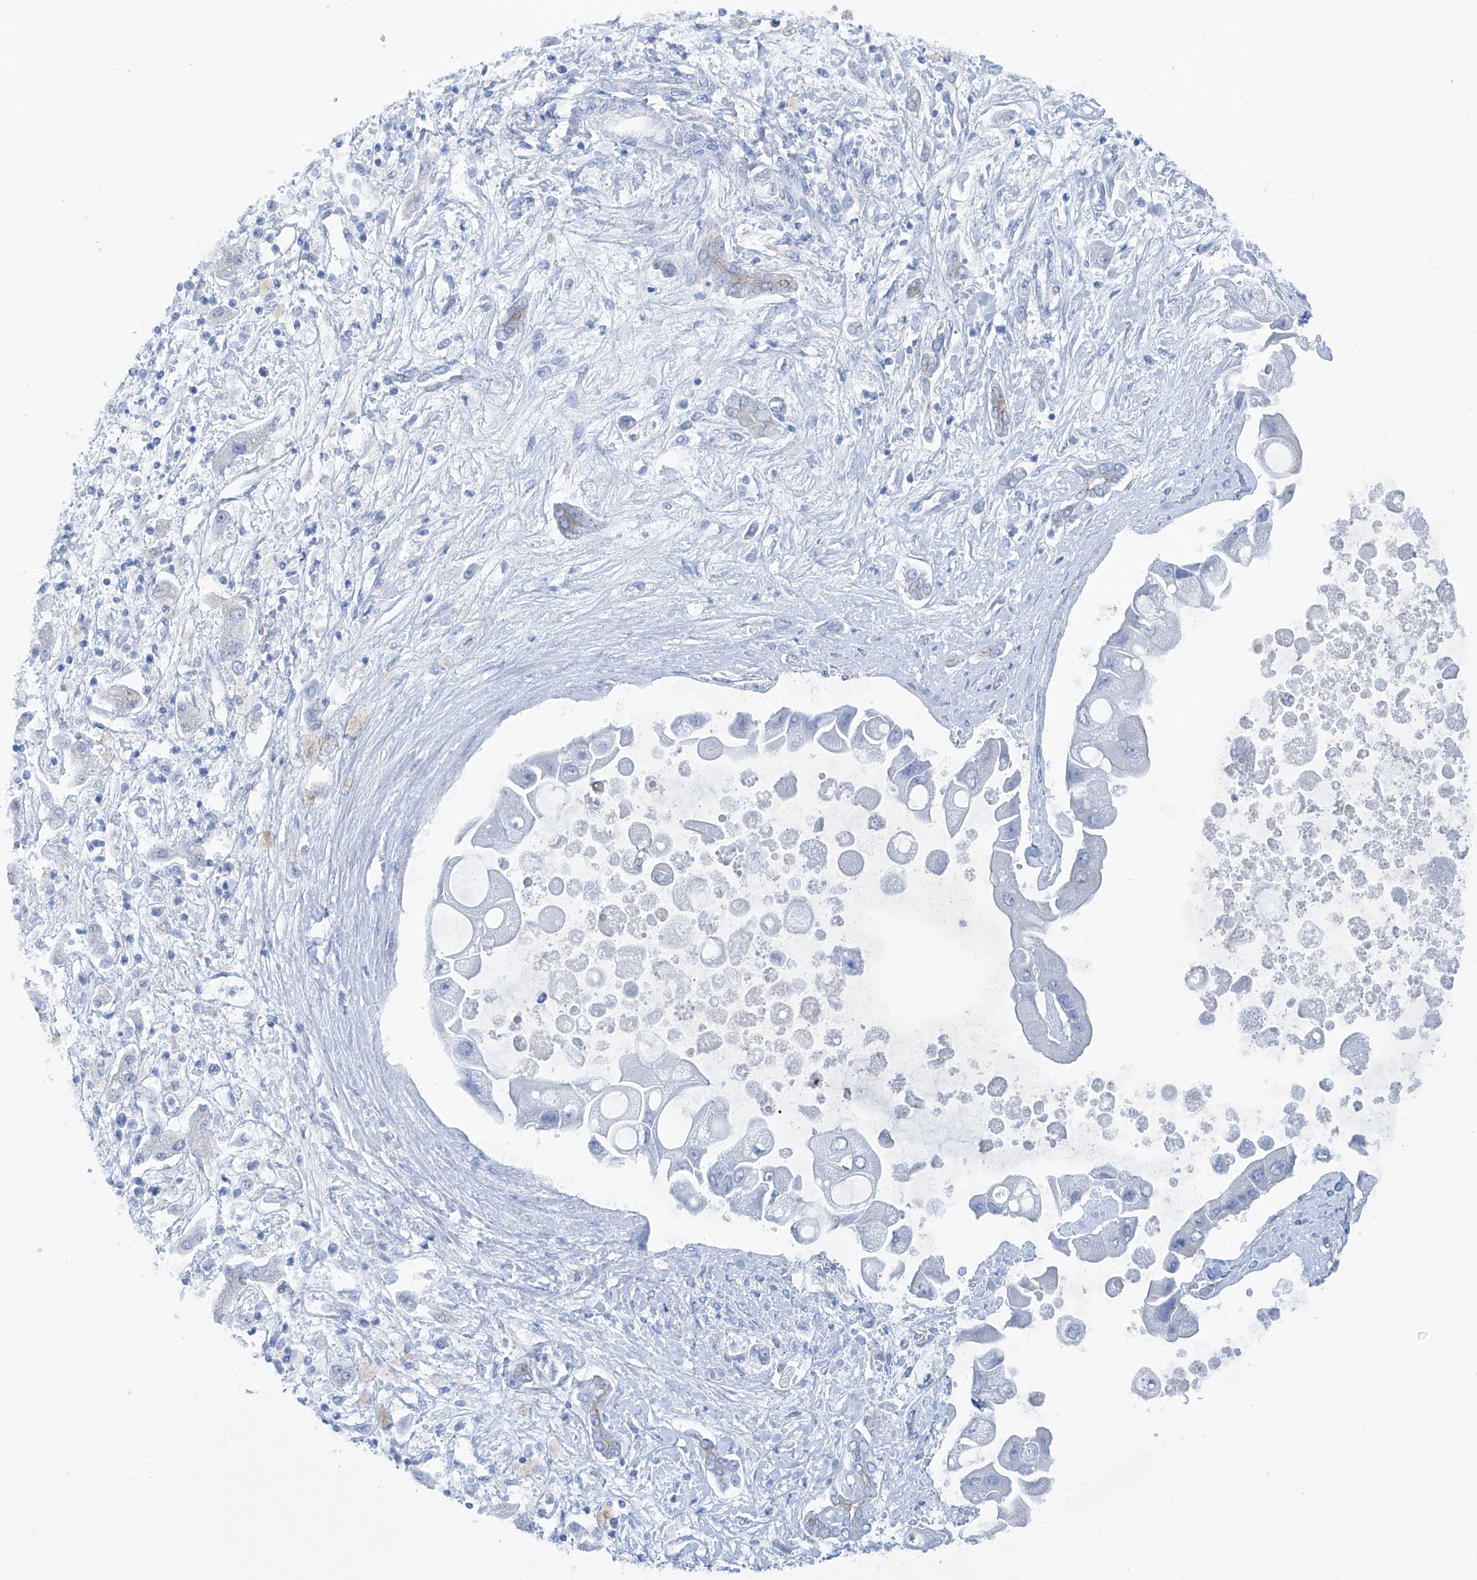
{"staining": {"intensity": "negative", "quantity": "none", "location": "none"}, "tissue": "liver cancer", "cell_type": "Tumor cells", "image_type": "cancer", "snomed": [{"axis": "morphology", "description": "Cholangiocarcinoma"}, {"axis": "topography", "description": "Liver"}], "caption": "This is an immunohistochemistry (IHC) micrograph of liver cholangiocarcinoma. There is no expression in tumor cells.", "gene": "MAGI1", "patient": {"sex": "male", "age": 50}}